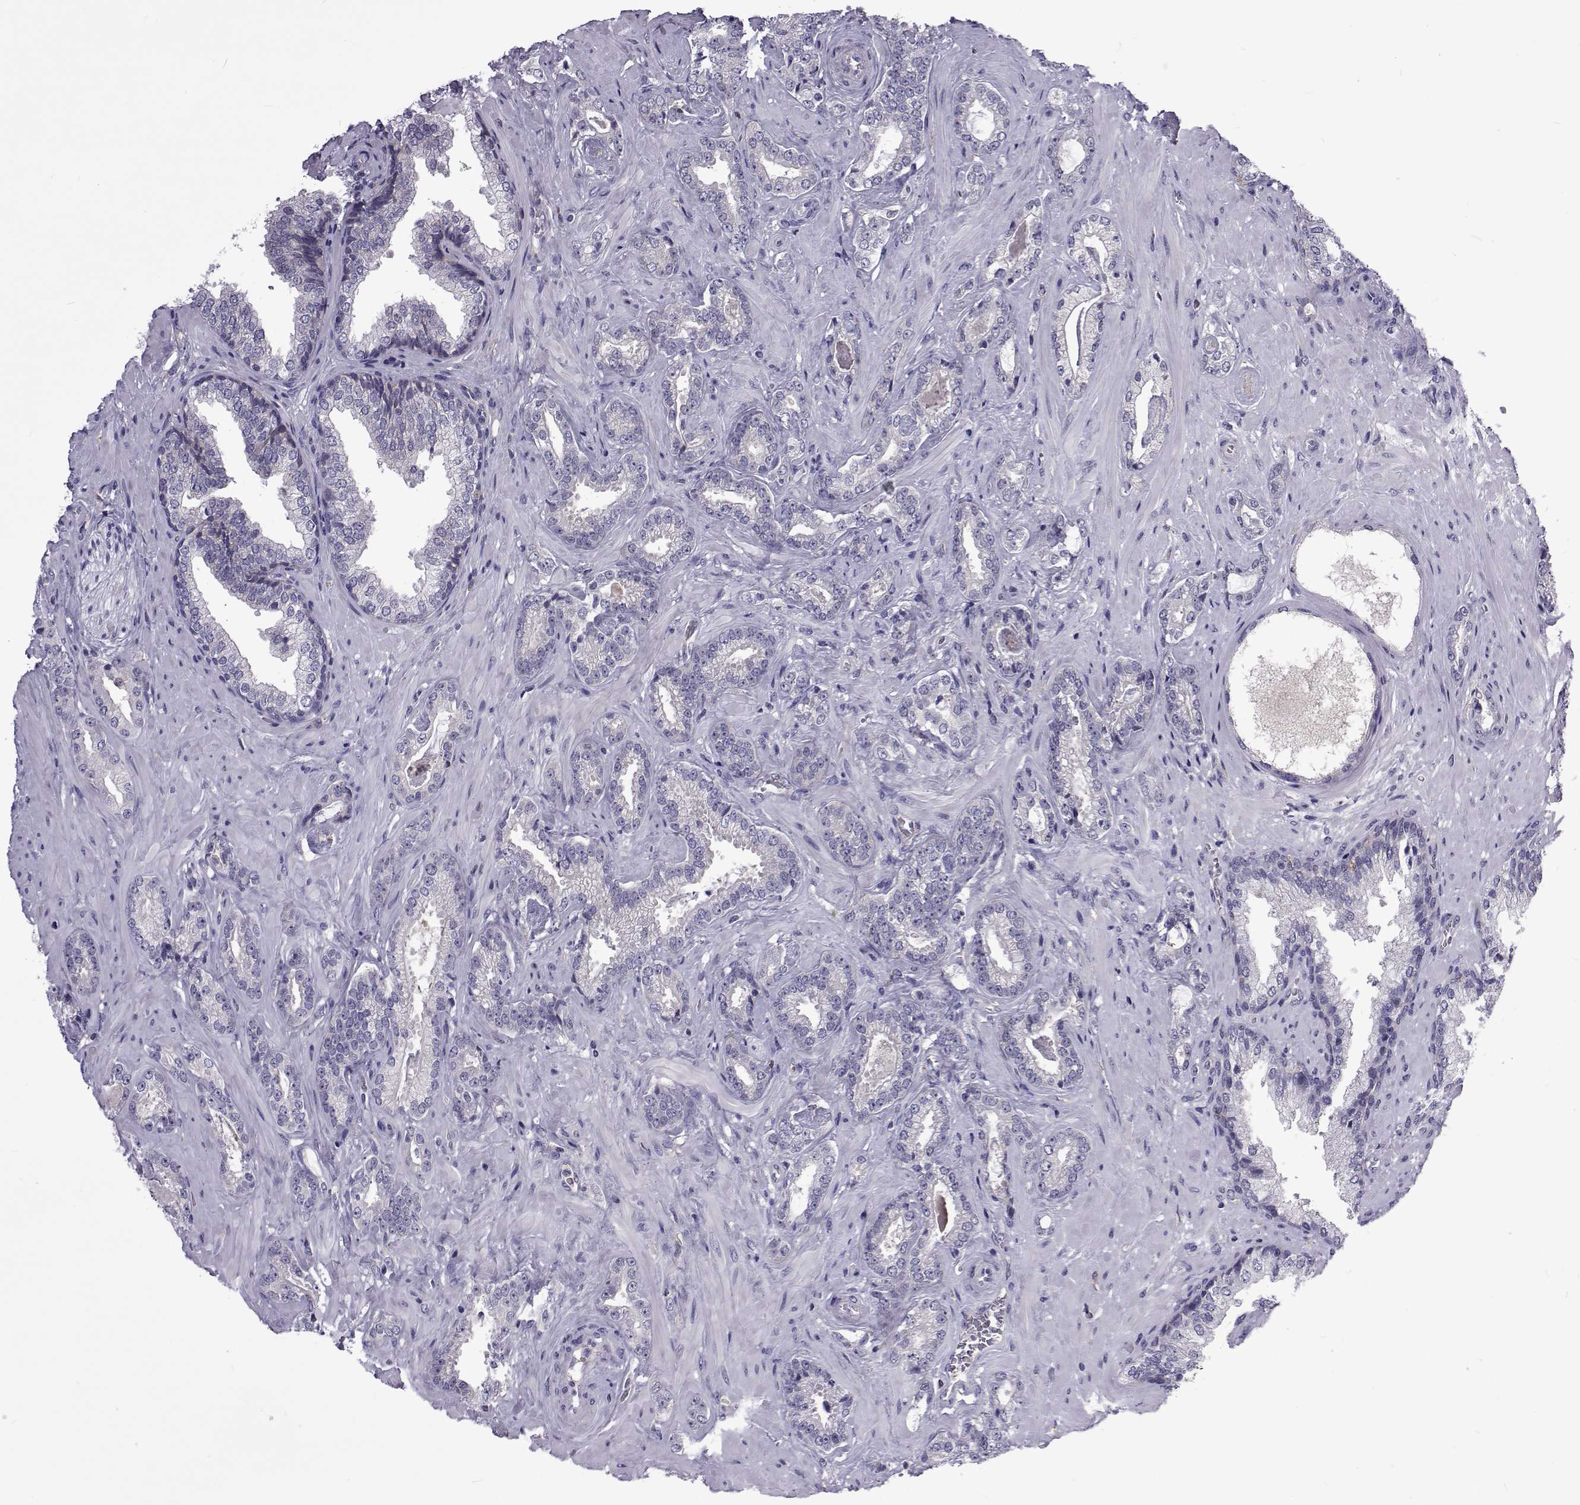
{"staining": {"intensity": "negative", "quantity": "none", "location": "none"}, "tissue": "prostate cancer", "cell_type": "Tumor cells", "image_type": "cancer", "snomed": [{"axis": "morphology", "description": "Adenocarcinoma, Low grade"}, {"axis": "topography", "description": "Prostate"}], "caption": "This is a histopathology image of immunohistochemistry (IHC) staining of prostate cancer, which shows no expression in tumor cells. (DAB (3,3'-diaminobenzidine) immunohistochemistry (IHC) with hematoxylin counter stain).", "gene": "TCF15", "patient": {"sex": "male", "age": 61}}